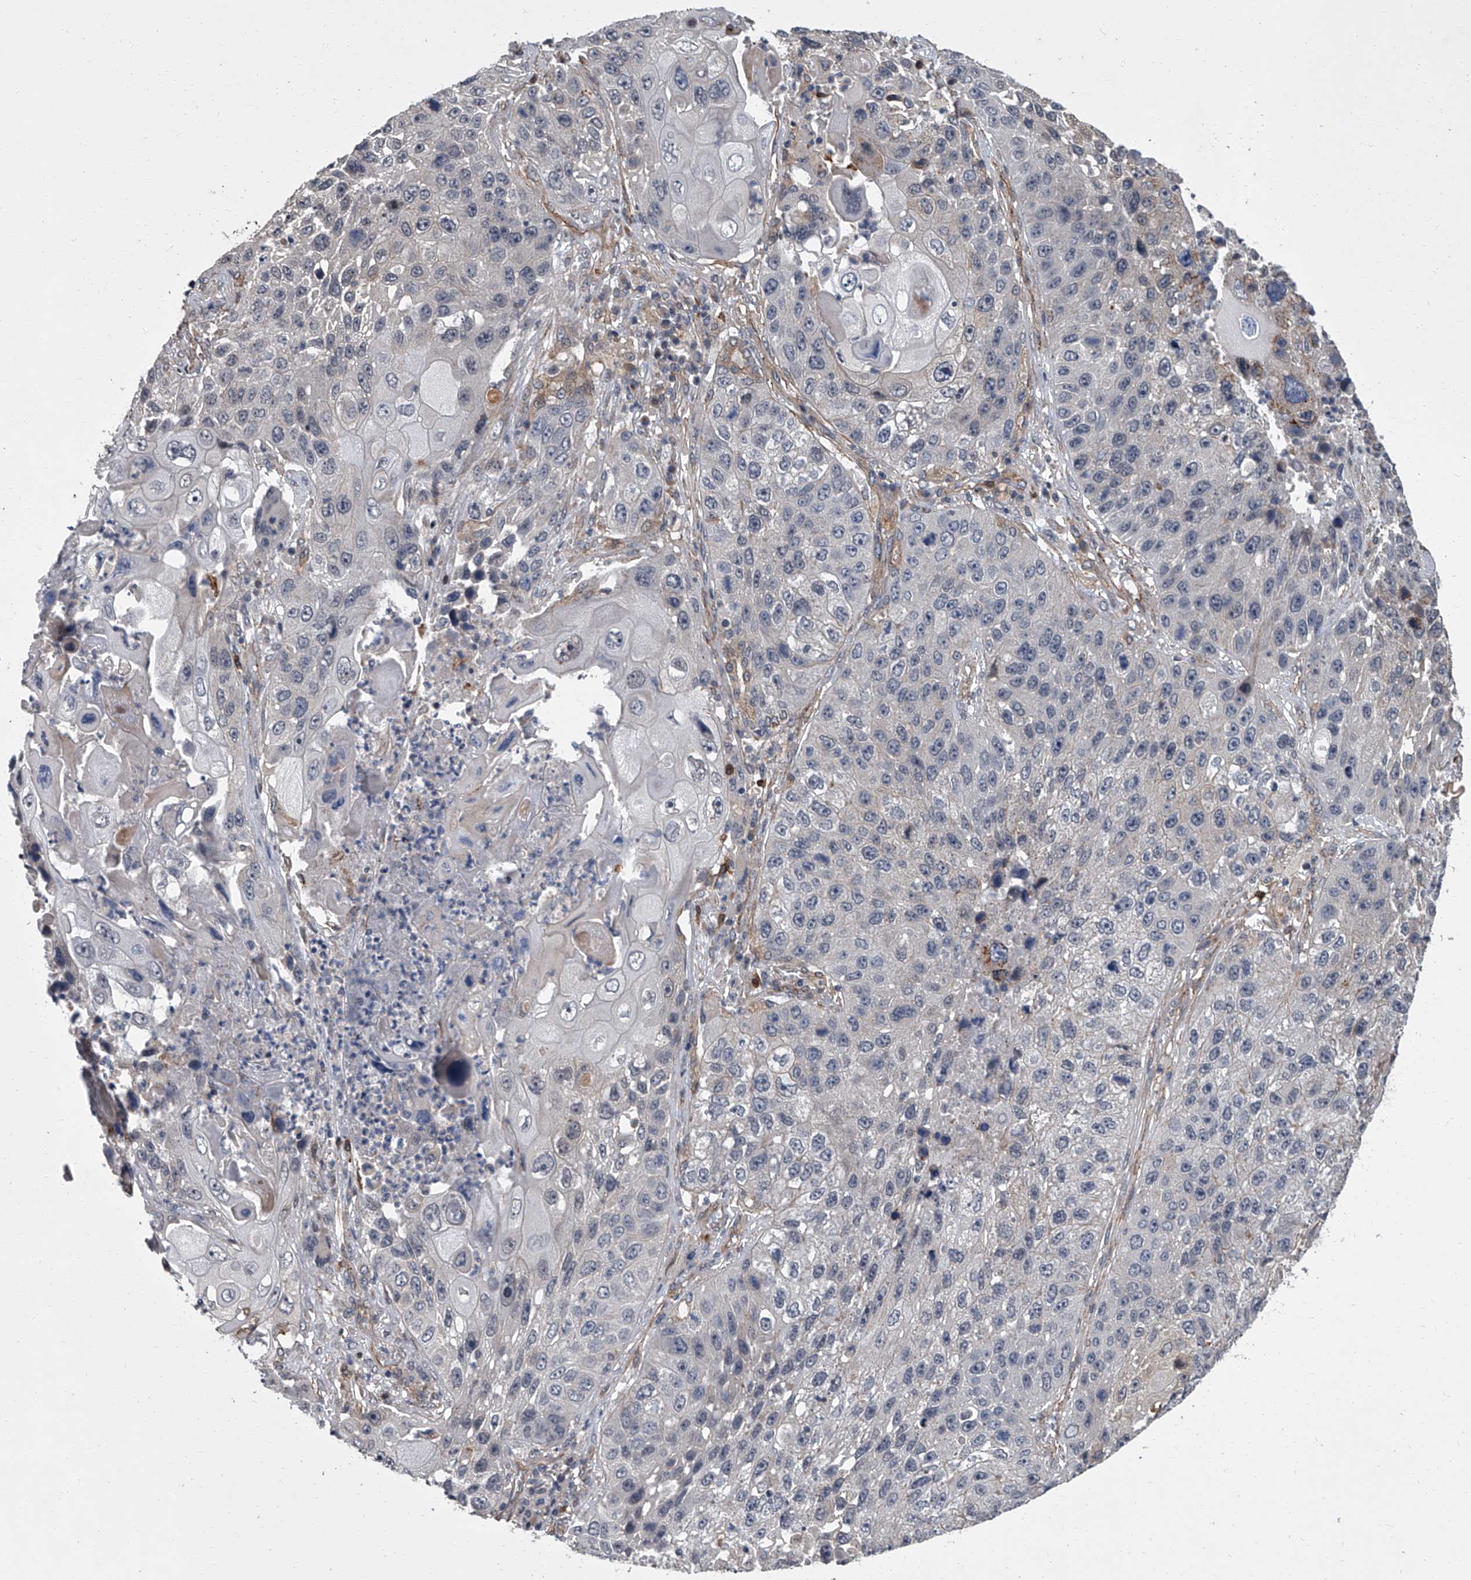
{"staining": {"intensity": "negative", "quantity": "none", "location": "none"}, "tissue": "lung cancer", "cell_type": "Tumor cells", "image_type": "cancer", "snomed": [{"axis": "morphology", "description": "Squamous cell carcinoma, NOS"}, {"axis": "topography", "description": "Lung"}], "caption": "Photomicrograph shows no protein staining in tumor cells of lung cancer (squamous cell carcinoma) tissue. (Brightfield microscopy of DAB immunohistochemistry (IHC) at high magnification).", "gene": "SIRT4", "patient": {"sex": "male", "age": 61}}